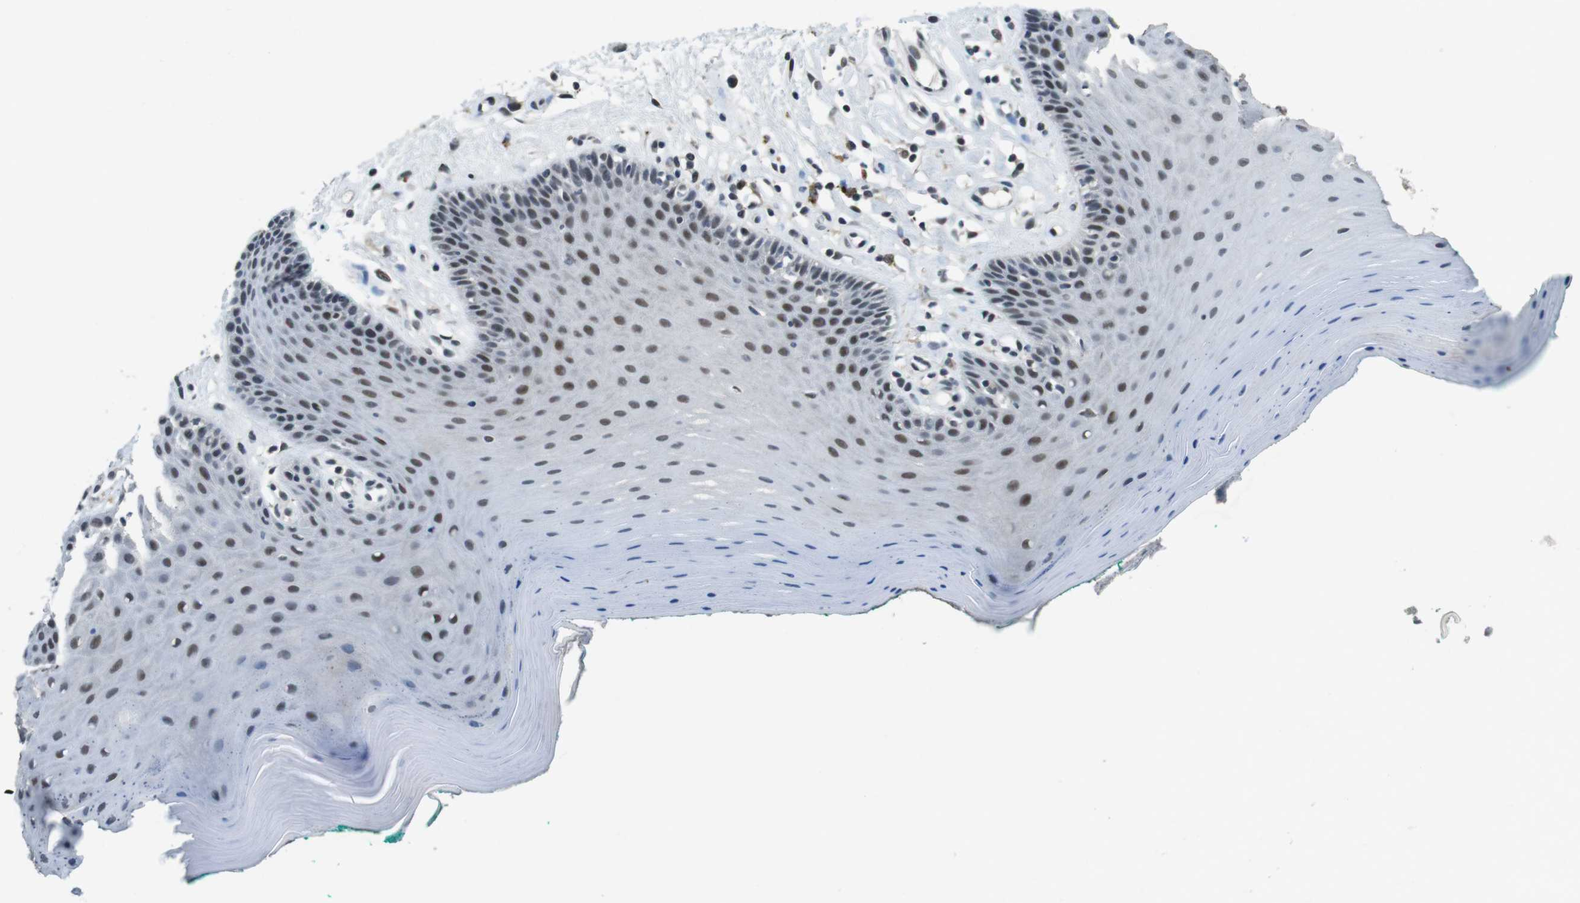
{"staining": {"intensity": "weak", "quantity": "25%-75%", "location": "nuclear"}, "tissue": "oral mucosa", "cell_type": "Squamous epithelial cells", "image_type": "normal", "snomed": [{"axis": "morphology", "description": "Normal tissue, NOS"}, {"axis": "topography", "description": "Skeletal muscle"}, {"axis": "topography", "description": "Oral tissue"}], "caption": "Protein staining of unremarkable oral mucosa exhibits weak nuclear staining in about 25%-75% of squamous epithelial cells. (brown staining indicates protein expression, while blue staining denotes nuclei).", "gene": "USP7", "patient": {"sex": "male", "age": 58}}